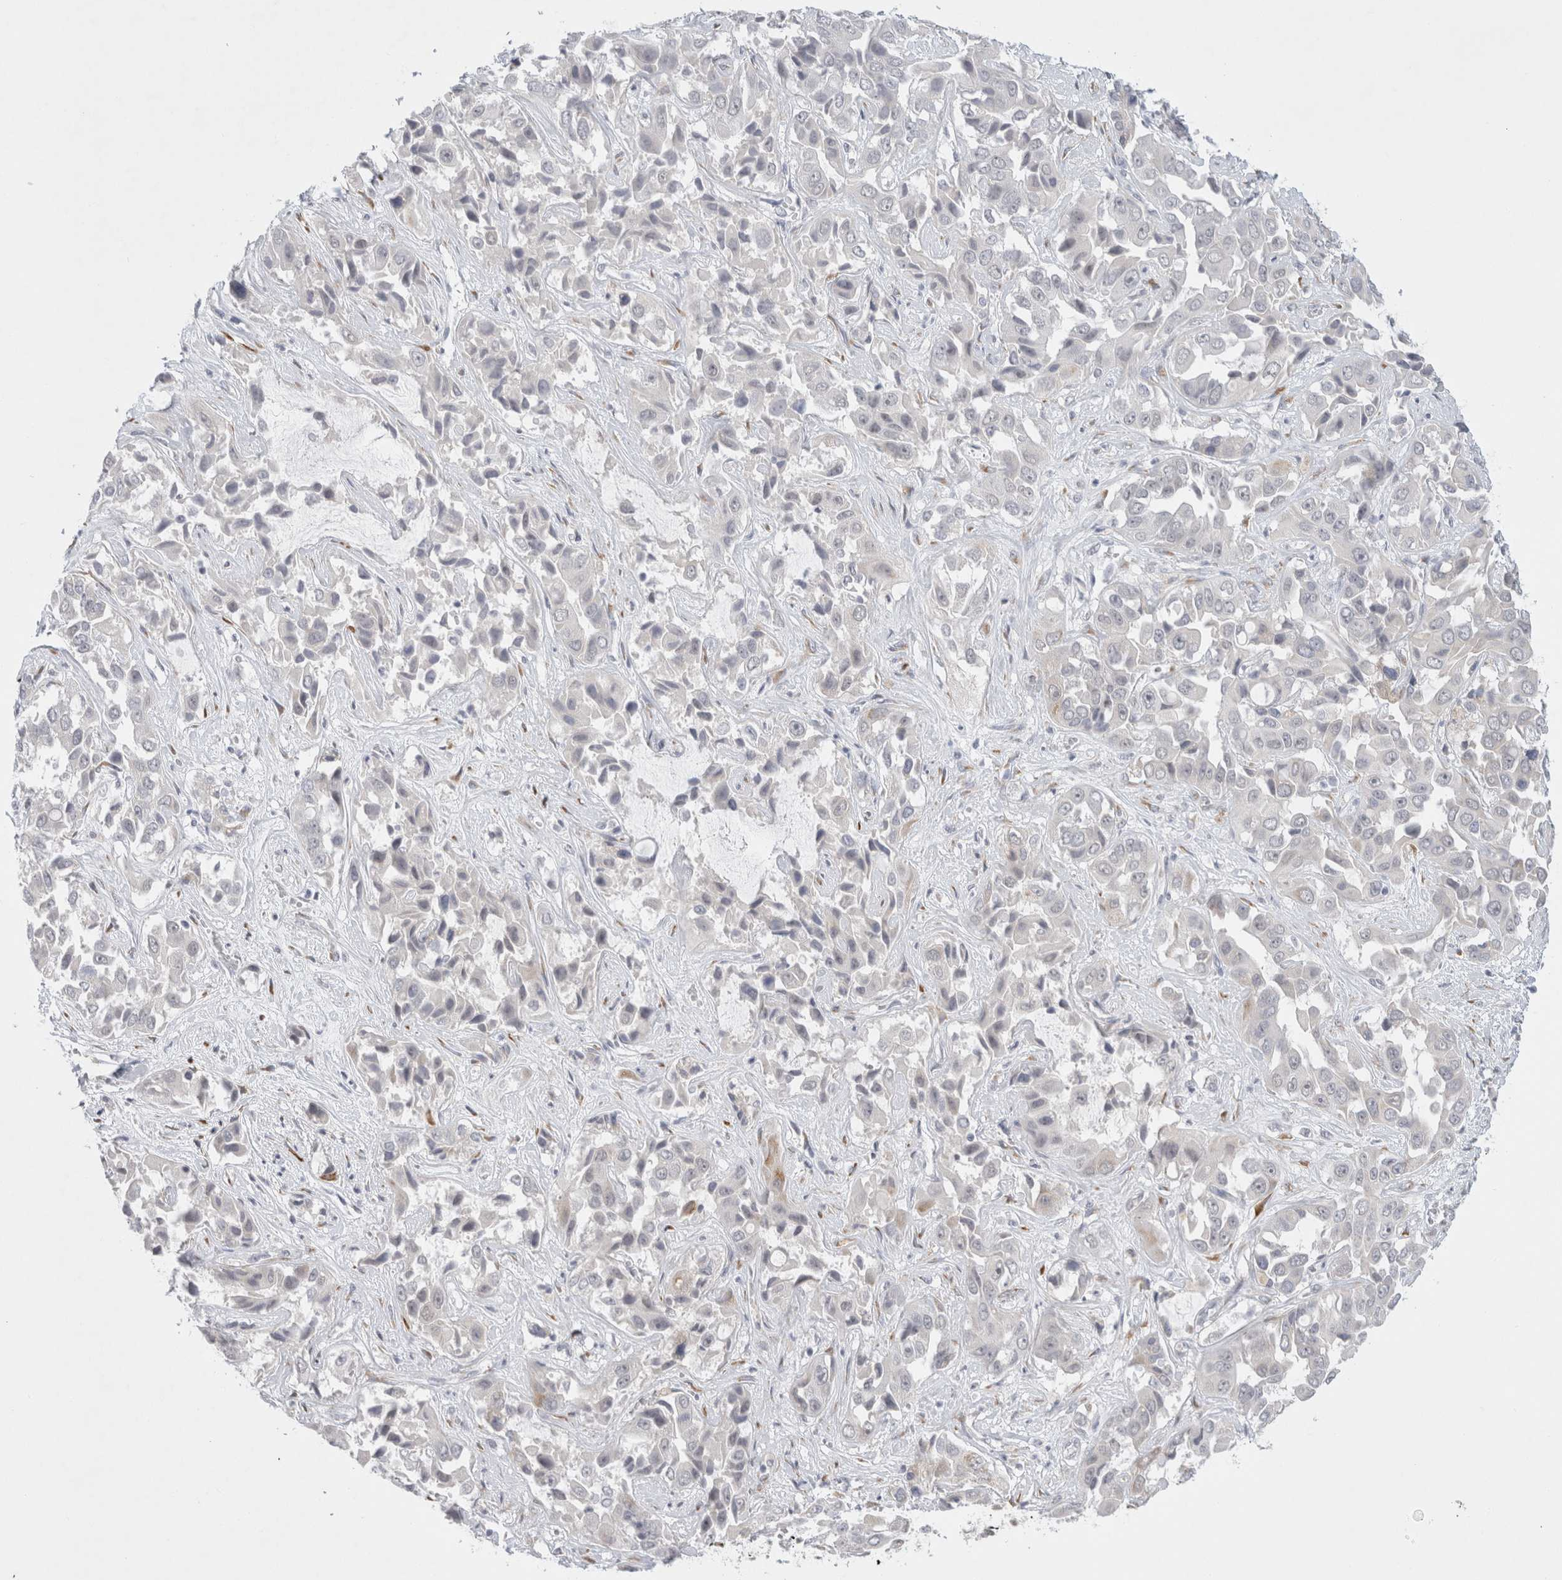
{"staining": {"intensity": "negative", "quantity": "none", "location": "none"}, "tissue": "liver cancer", "cell_type": "Tumor cells", "image_type": "cancer", "snomed": [{"axis": "morphology", "description": "Cholangiocarcinoma"}, {"axis": "topography", "description": "Liver"}], "caption": "A micrograph of human liver cholangiocarcinoma is negative for staining in tumor cells.", "gene": "TRMT1L", "patient": {"sex": "female", "age": 52}}